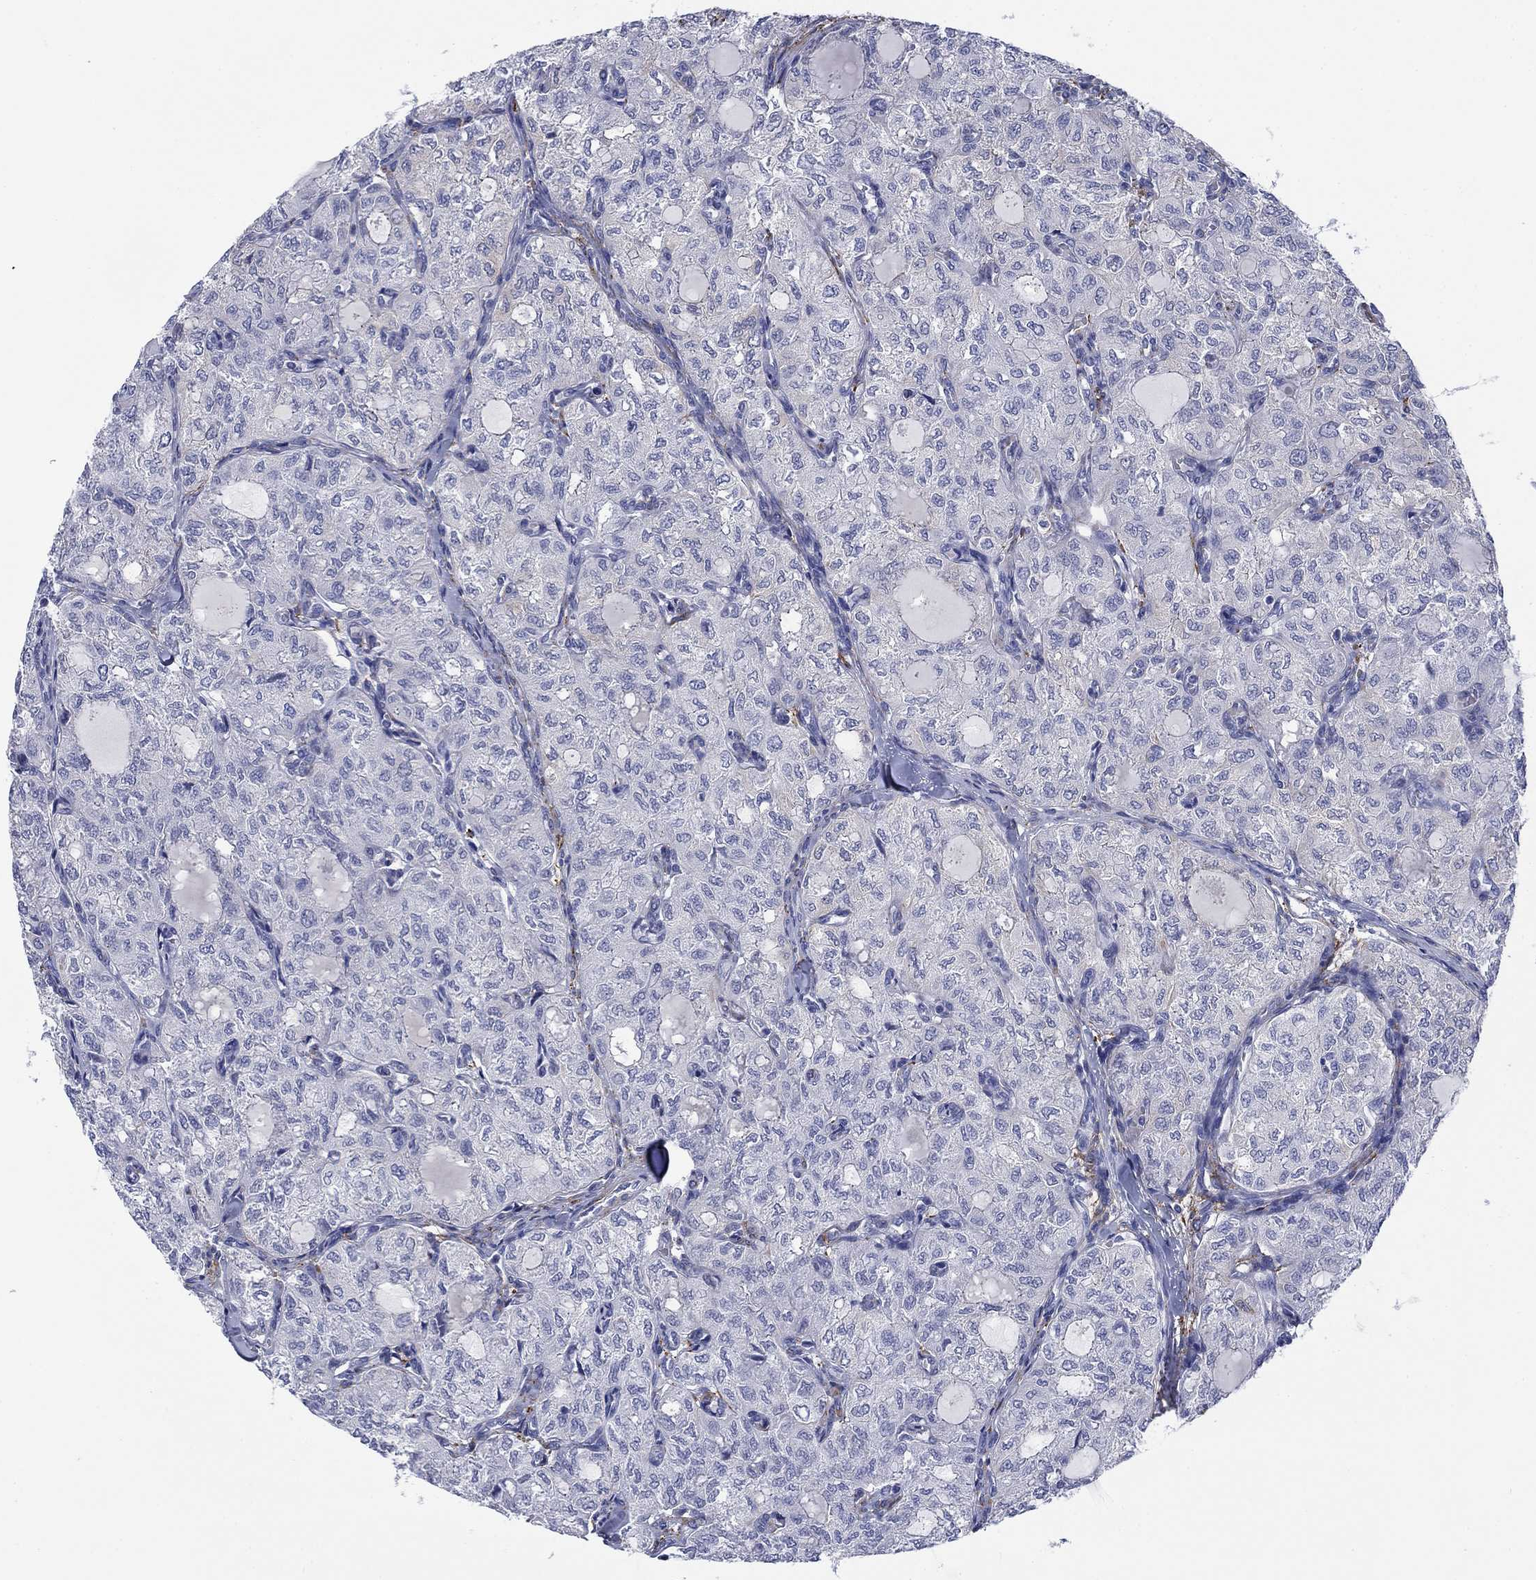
{"staining": {"intensity": "negative", "quantity": "none", "location": "none"}, "tissue": "thyroid cancer", "cell_type": "Tumor cells", "image_type": "cancer", "snomed": [{"axis": "morphology", "description": "Follicular adenoma carcinoma, NOS"}, {"axis": "topography", "description": "Thyroid gland"}], "caption": "Immunohistochemistry (IHC) of follicular adenoma carcinoma (thyroid) exhibits no positivity in tumor cells.", "gene": "PTPRZ1", "patient": {"sex": "male", "age": 75}}